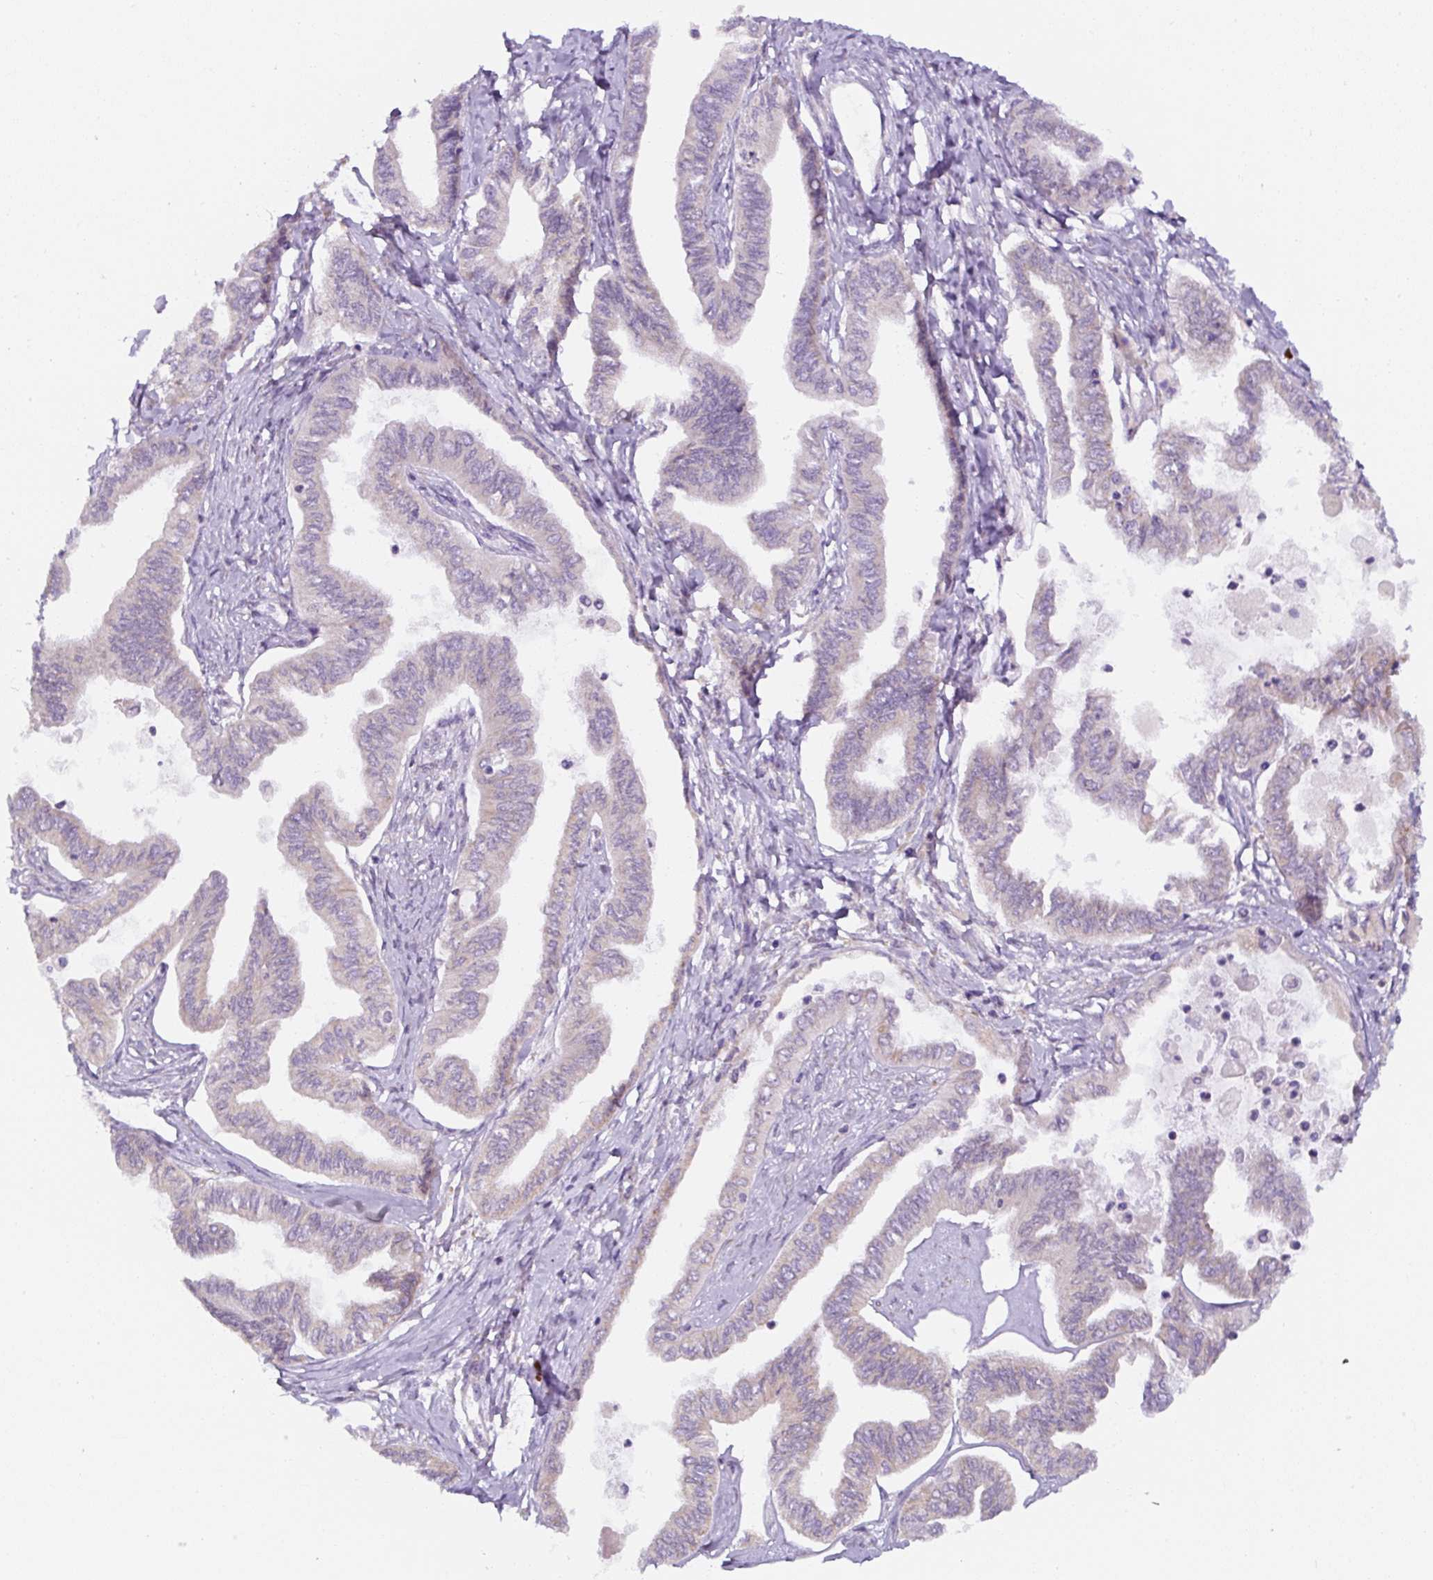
{"staining": {"intensity": "negative", "quantity": "none", "location": "none"}, "tissue": "ovarian cancer", "cell_type": "Tumor cells", "image_type": "cancer", "snomed": [{"axis": "morphology", "description": "Carcinoma, endometroid"}, {"axis": "topography", "description": "Ovary"}], "caption": "This is an immunohistochemistry histopathology image of ovarian endometroid carcinoma. There is no positivity in tumor cells.", "gene": "DDOST", "patient": {"sex": "female", "age": 70}}